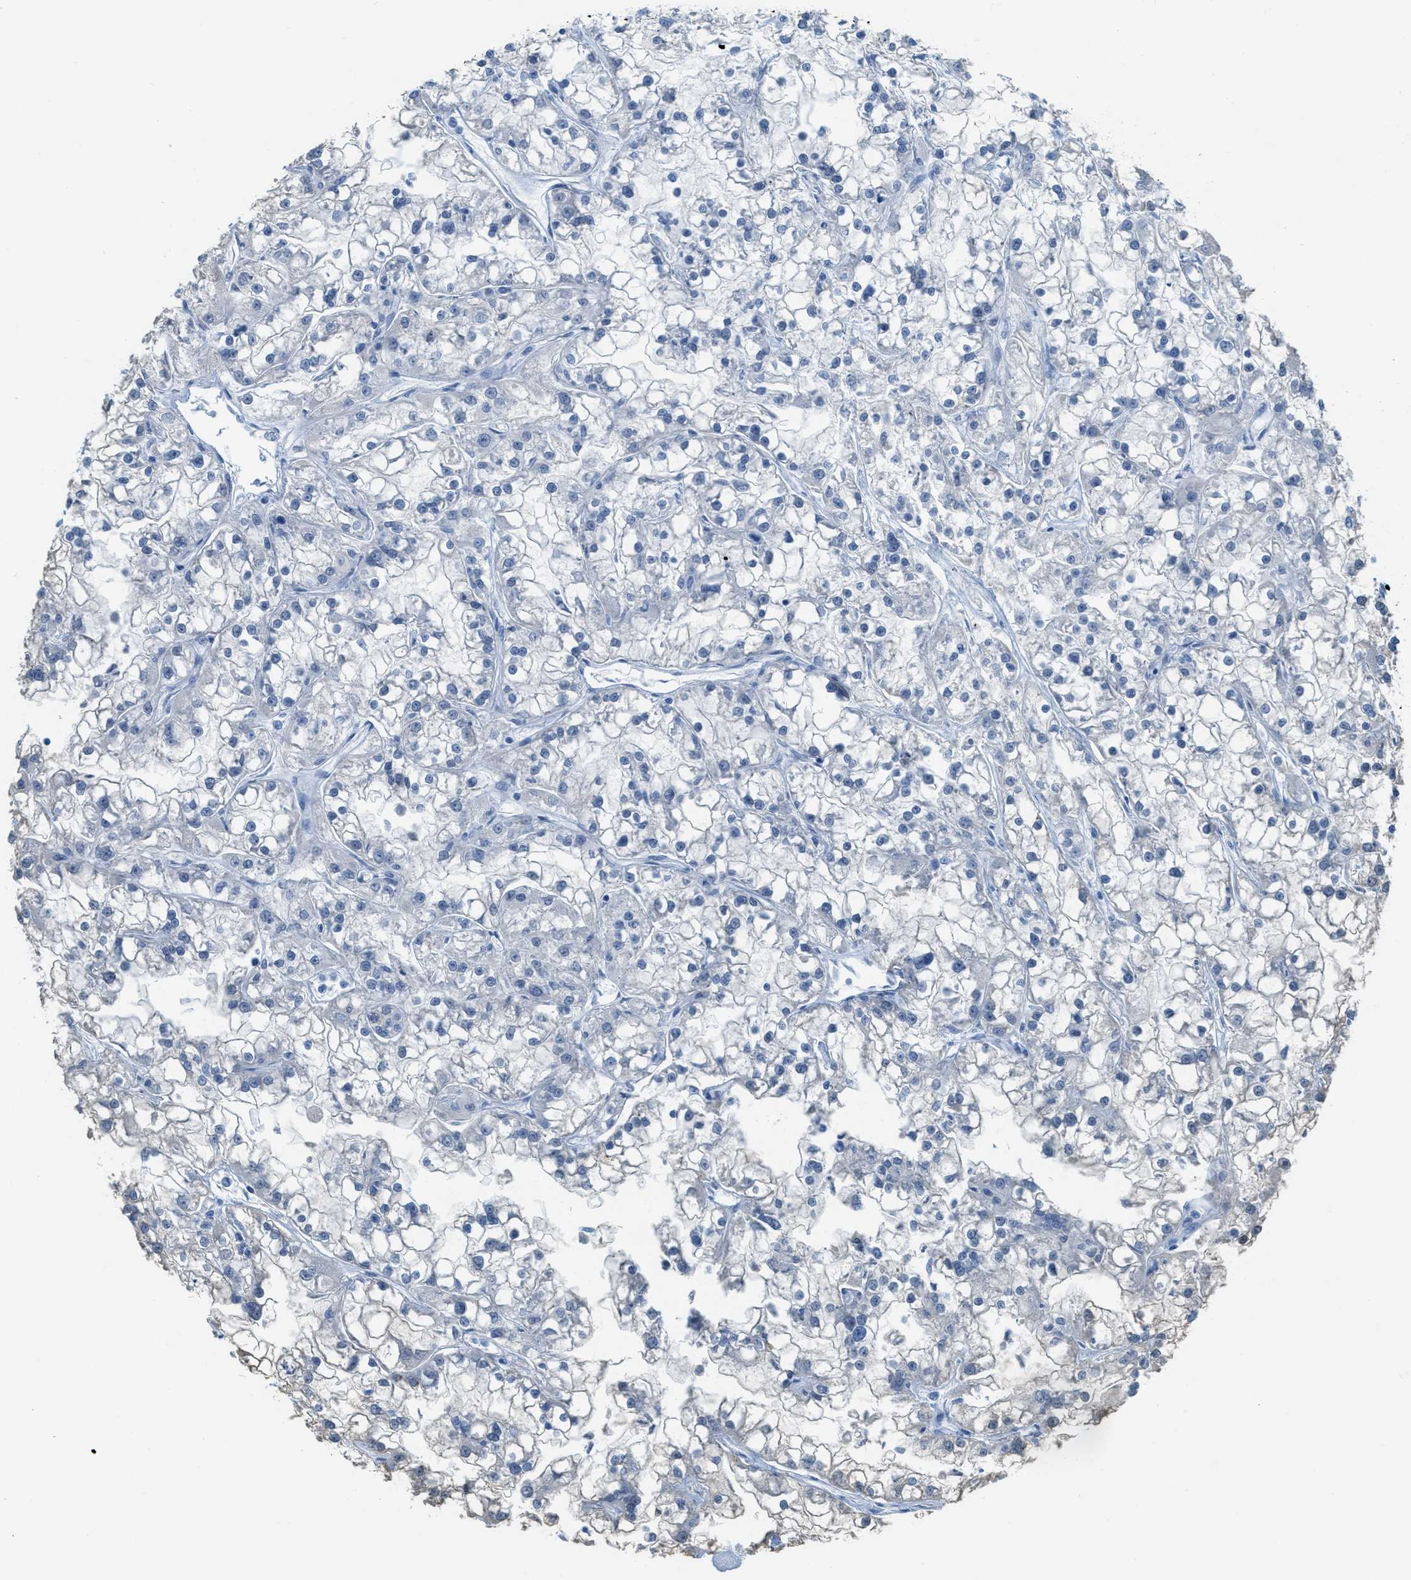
{"staining": {"intensity": "negative", "quantity": "none", "location": "none"}, "tissue": "renal cancer", "cell_type": "Tumor cells", "image_type": "cancer", "snomed": [{"axis": "morphology", "description": "Adenocarcinoma, NOS"}, {"axis": "topography", "description": "Kidney"}], "caption": "Renal adenocarcinoma stained for a protein using immunohistochemistry (IHC) shows no staining tumor cells.", "gene": "ASGR1", "patient": {"sex": "female", "age": 52}}